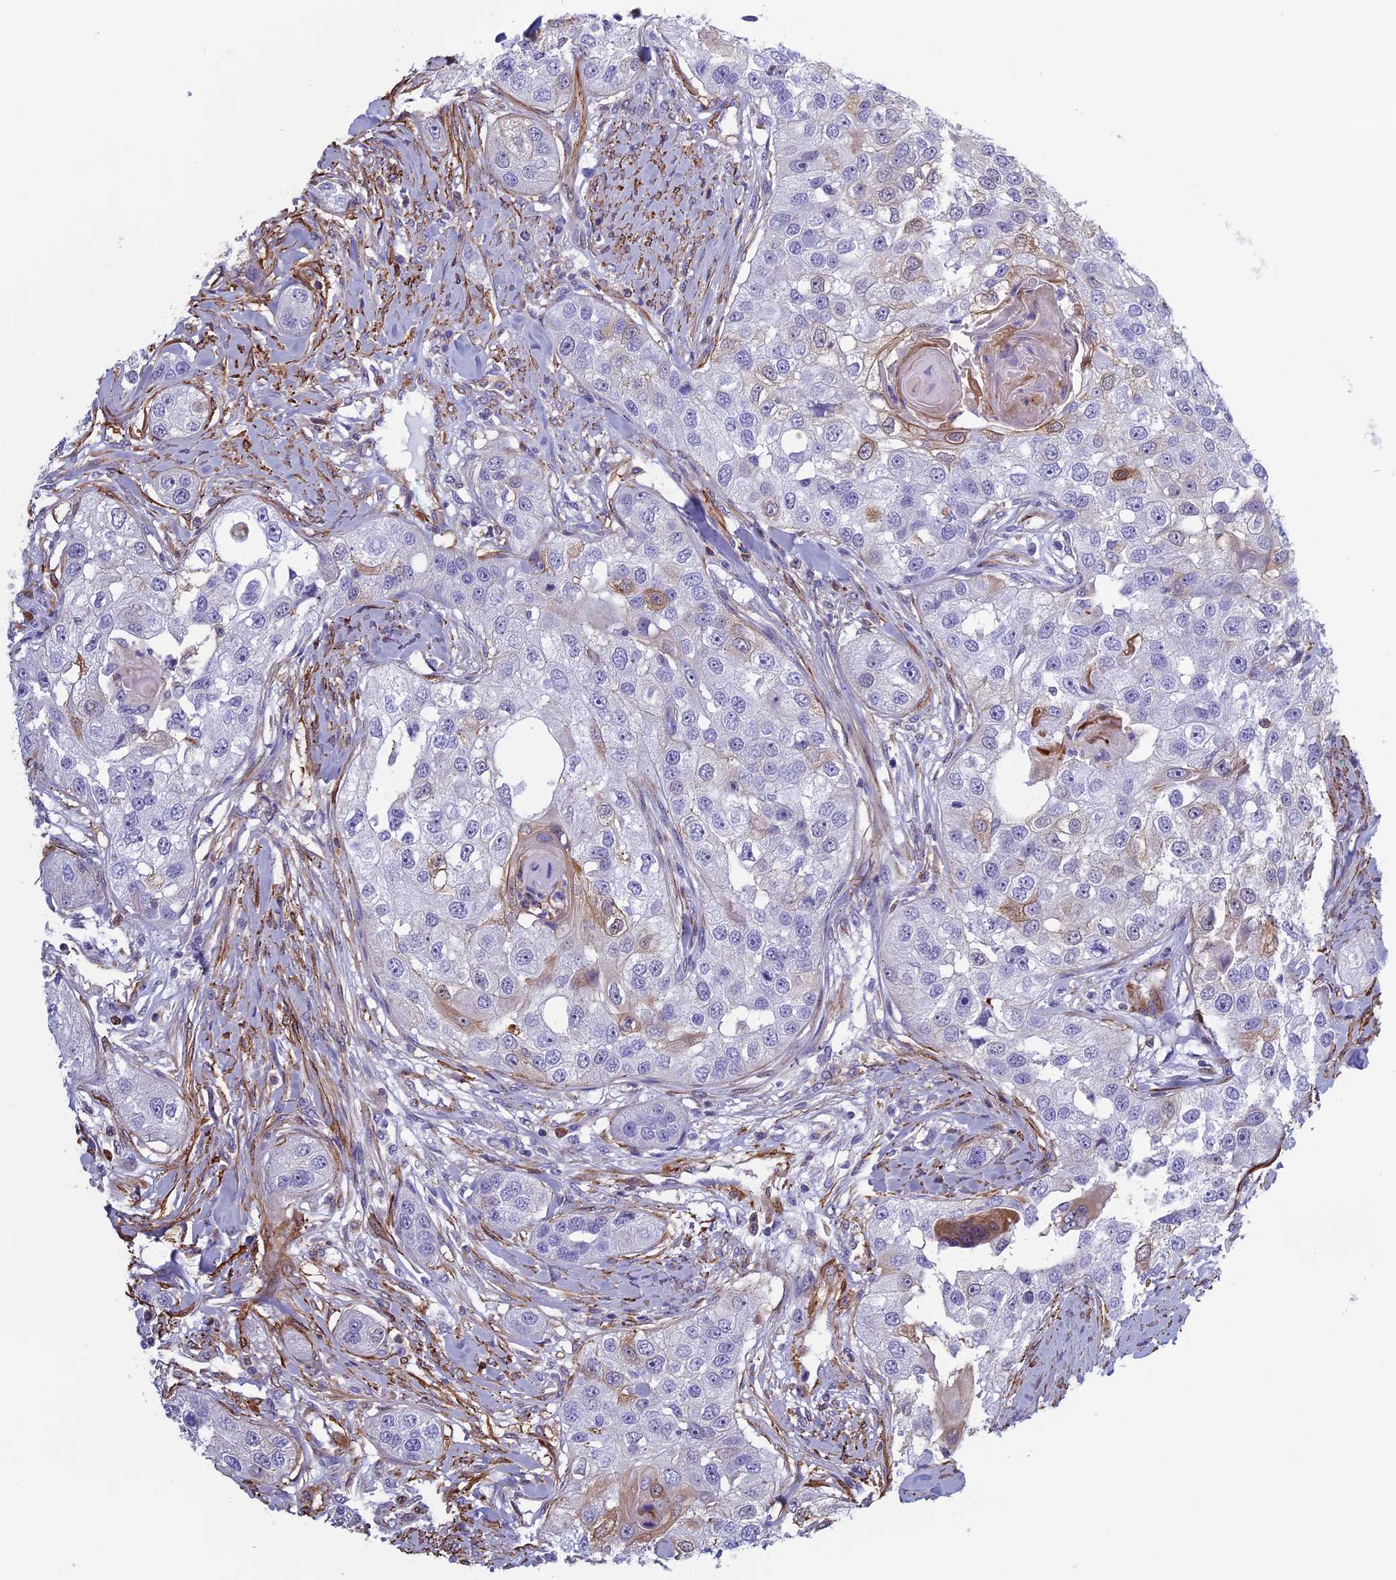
{"staining": {"intensity": "negative", "quantity": "none", "location": "none"}, "tissue": "head and neck cancer", "cell_type": "Tumor cells", "image_type": "cancer", "snomed": [{"axis": "morphology", "description": "Normal tissue, NOS"}, {"axis": "morphology", "description": "Squamous cell carcinoma, NOS"}, {"axis": "topography", "description": "Skeletal muscle"}, {"axis": "topography", "description": "Head-Neck"}], "caption": "Tumor cells are negative for brown protein staining in head and neck cancer (squamous cell carcinoma).", "gene": "ANGPTL2", "patient": {"sex": "male", "age": 51}}